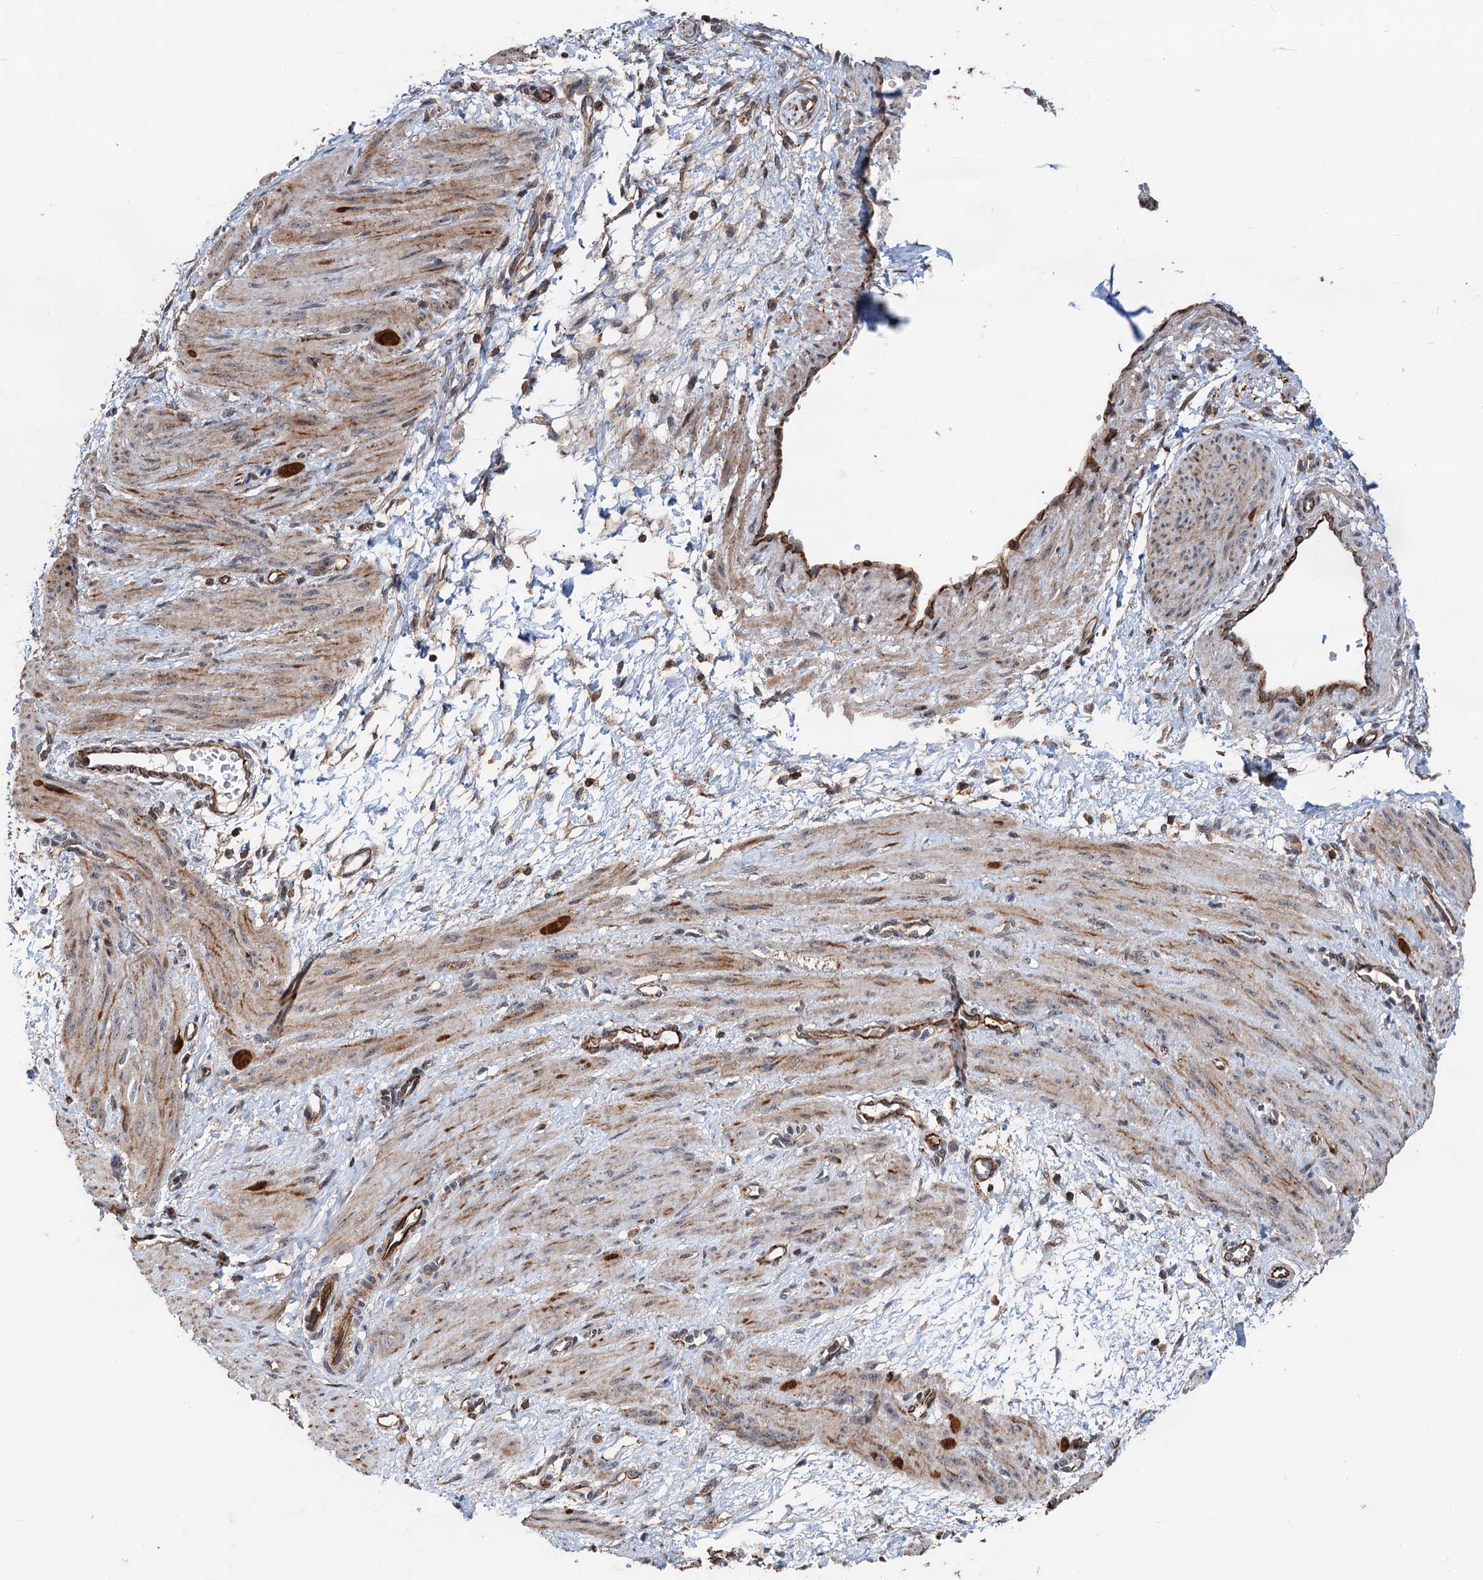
{"staining": {"intensity": "moderate", "quantity": ">75%", "location": "cytoplasmic/membranous,nuclear"}, "tissue": "smooth muscle", "cell_type": "Smooth muscle cells", "image_type": "normal", "snomed": [{"axis": "morphology", "description": "Normal tissue, NOS"}, {"axis": "topography", "description": "Endometrium"}], "caption": "Human smooth muscle stained with a brown dye shows moderate cytoplasmic/membranous,nuclear positive staining in about >75% of smooth muscle cells.", "gene": "TMA16", "patient": {"sex": "female", "age": 33}}